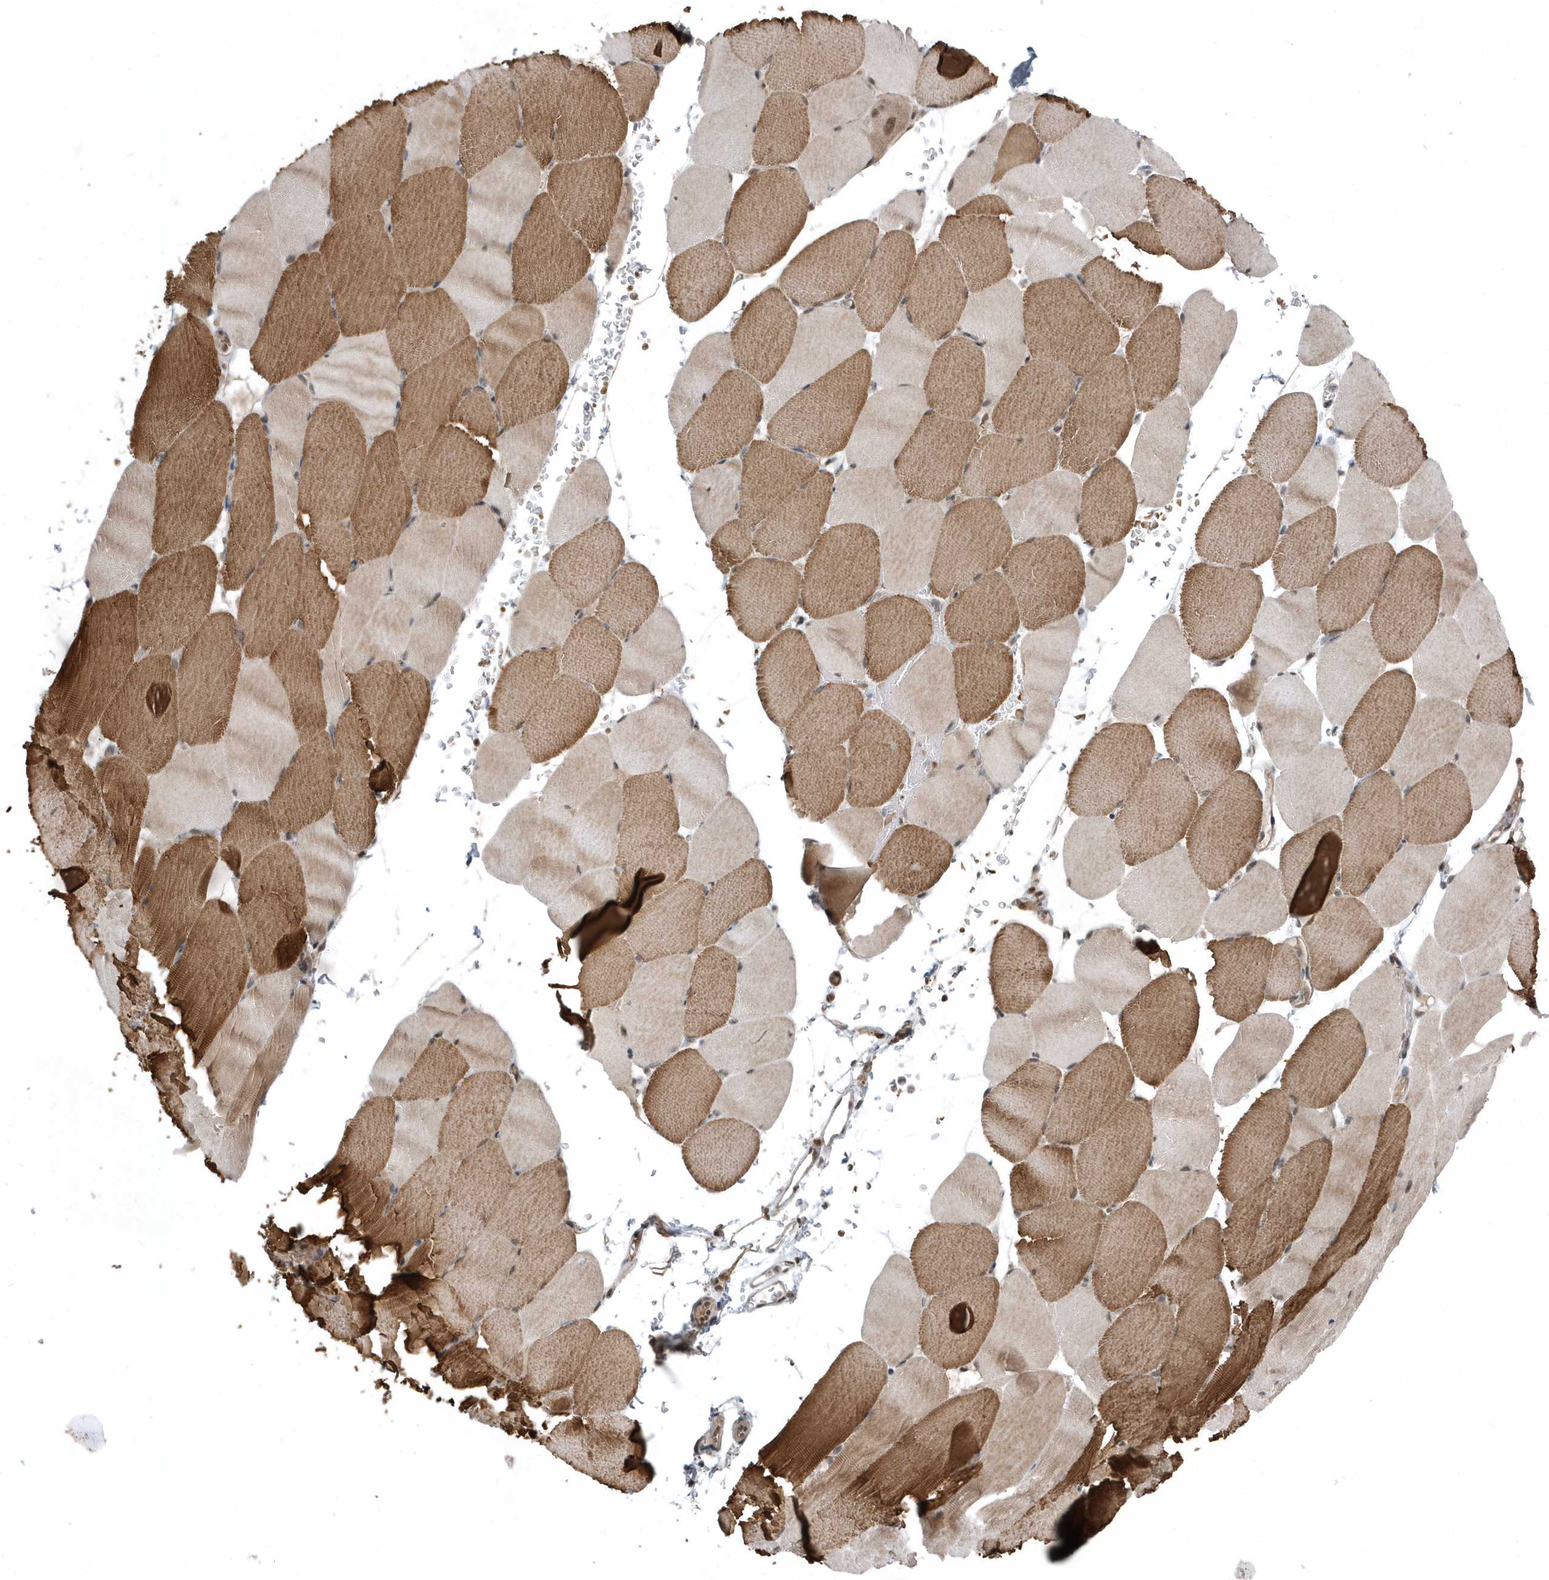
{"staining": {"intensity": "moderate", "quantity": ">75%", "location": "cytoplasmic/membranous"}, "tissue": "skeletal muscle", "cell_type": "Myocytes", "image_type": "normal", "snomed": [{"axis": "morphology", "description": "Normal tissue, NOS"}, {"axis": "topography", "description": "Skeletal muscle"}, {"axis": "topography", "description": "Parathyroid gland"}], "caption": "A medium amount of moderate cytoplasmic/membranous expression is seen in approximately >75% of myocytes in benign skeletal muscle.", "gene": "QTRT2", "patient": {"sex": "female", "age": 37}}